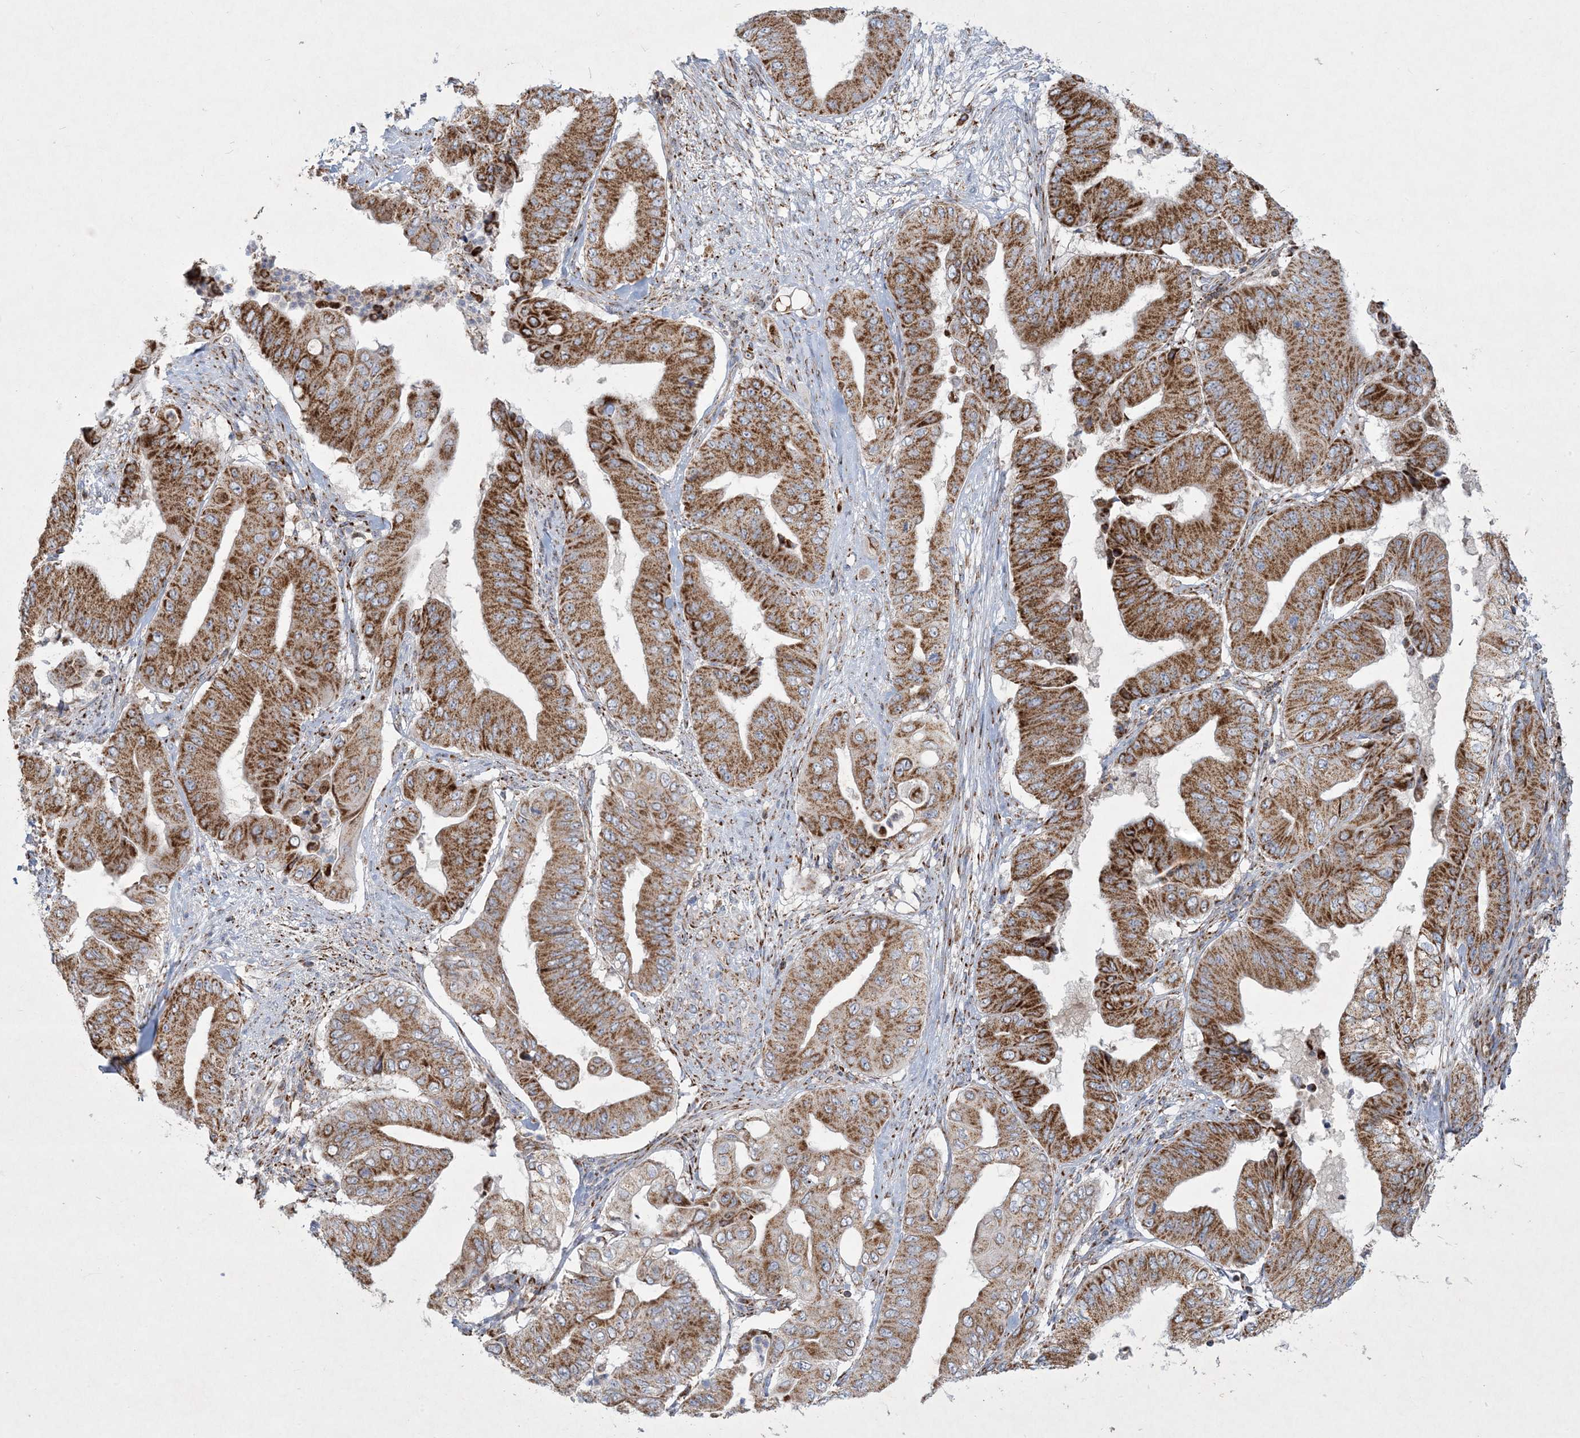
{"staining": {"intensity": "moderate", "quantity": ">75%", "location": "cytoplasmic/membranous"}, "tissue": "pancreatic cancer", "cell_type": "Tumor cells", "image_type": "cancer", "snomed": [{"axis": "morphology", "description": "Adenocarcinoma, NOS"}, {"axis": "topography", "description": "Pancreas"}], "caption": "DAB immunohistochemical staining of pancreatic adenocarcinoma demonstrates moderate cytoplasmic/membranous protein positivity in approximately >75% of tumor cells.", "gene": "BEND4", "patient": {"sex": "female", "age": 77}}